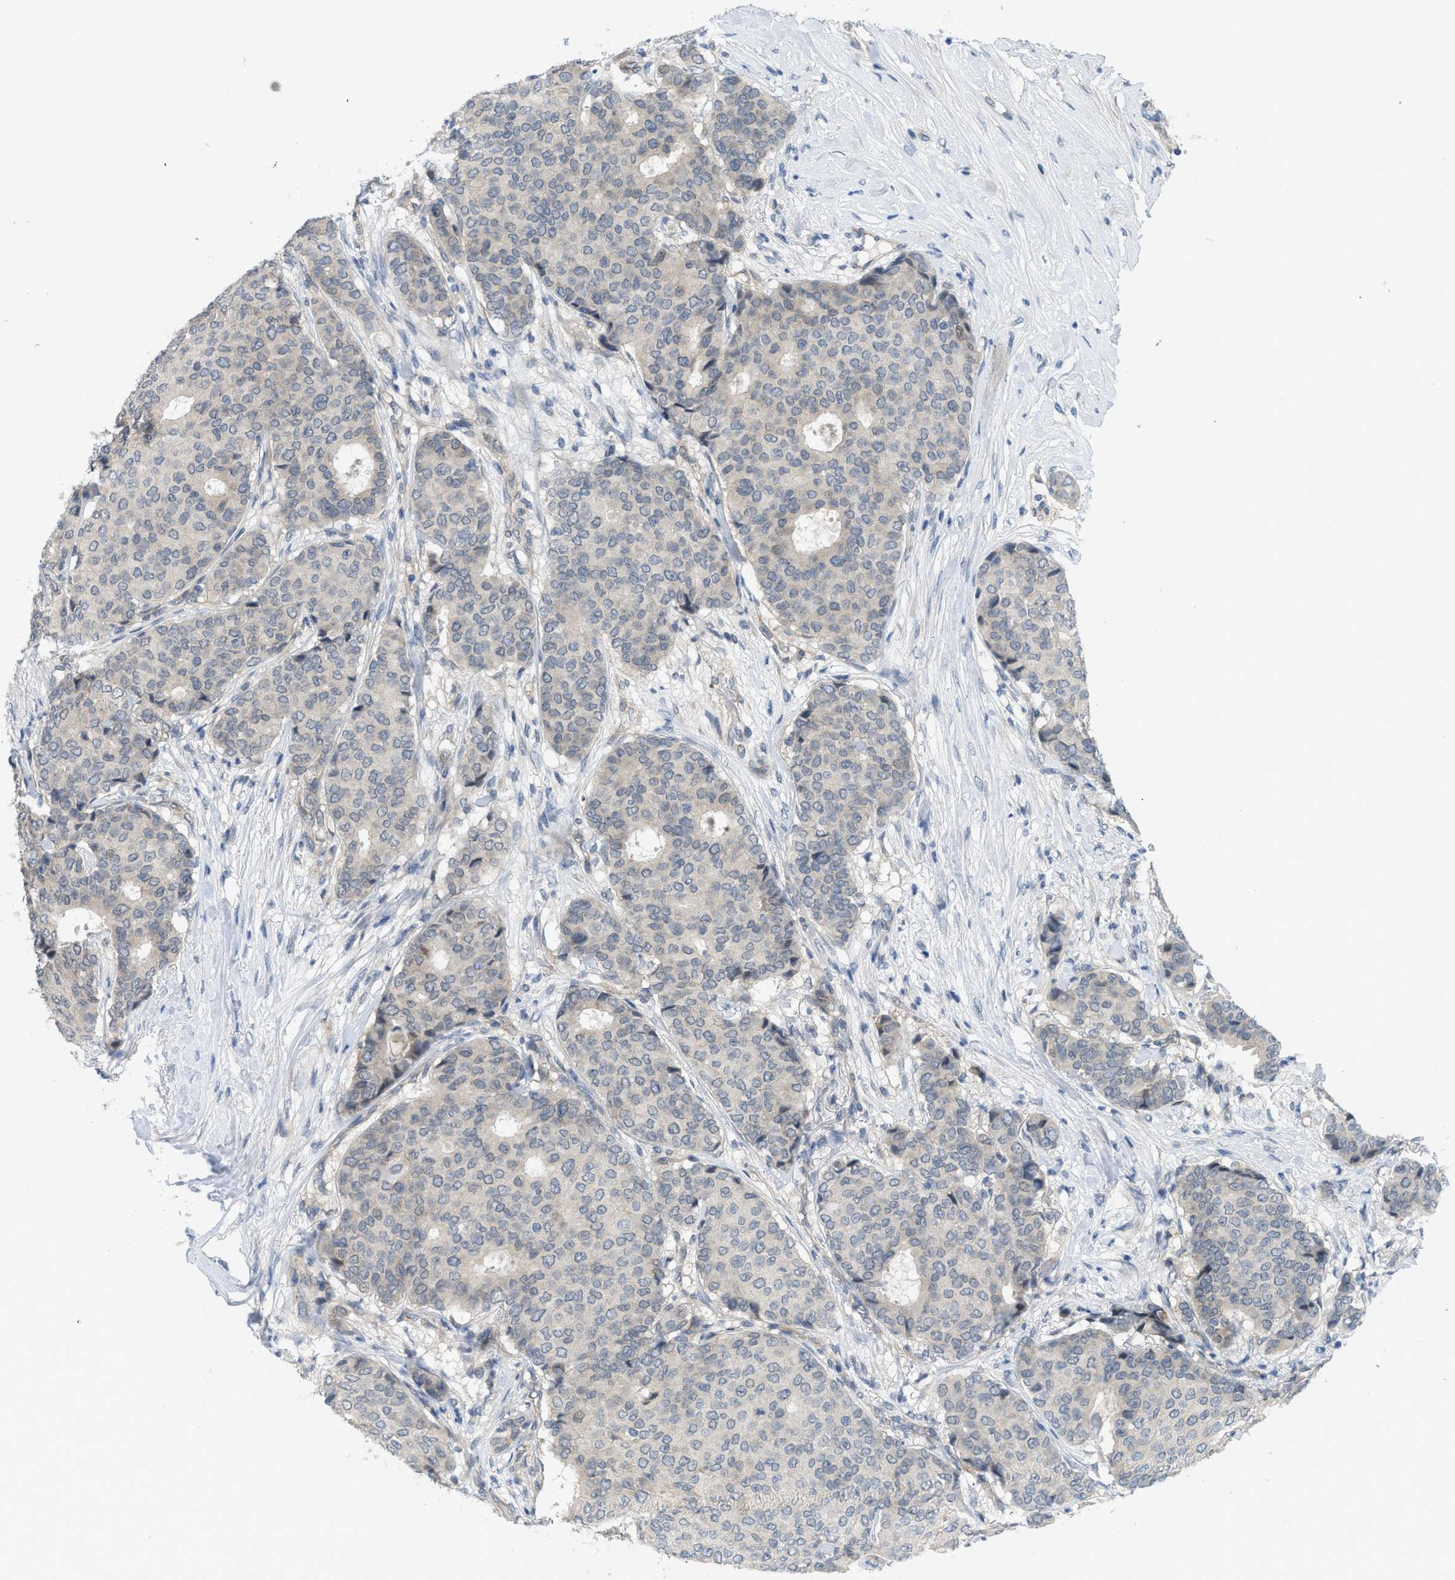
{"staining": {"intensity": "negative", "quantity": "none", "location": "none"}, "tissue": "breast cancer", "cell_type": "Tumor cells", "image_type": "cancer", "snomed": [{"axis": "morphology", "description": "Duct carcinoma"}, {"axis": "topography", "description": "Breast"}], "caption": "High power microscopy micrograph of an IHC image of invasive ductal carcinoma (breast), revealing no significant expression in tumor cells.", "gene": "TNFAIP1", "patient": {"sex": "female", "age": 75}}